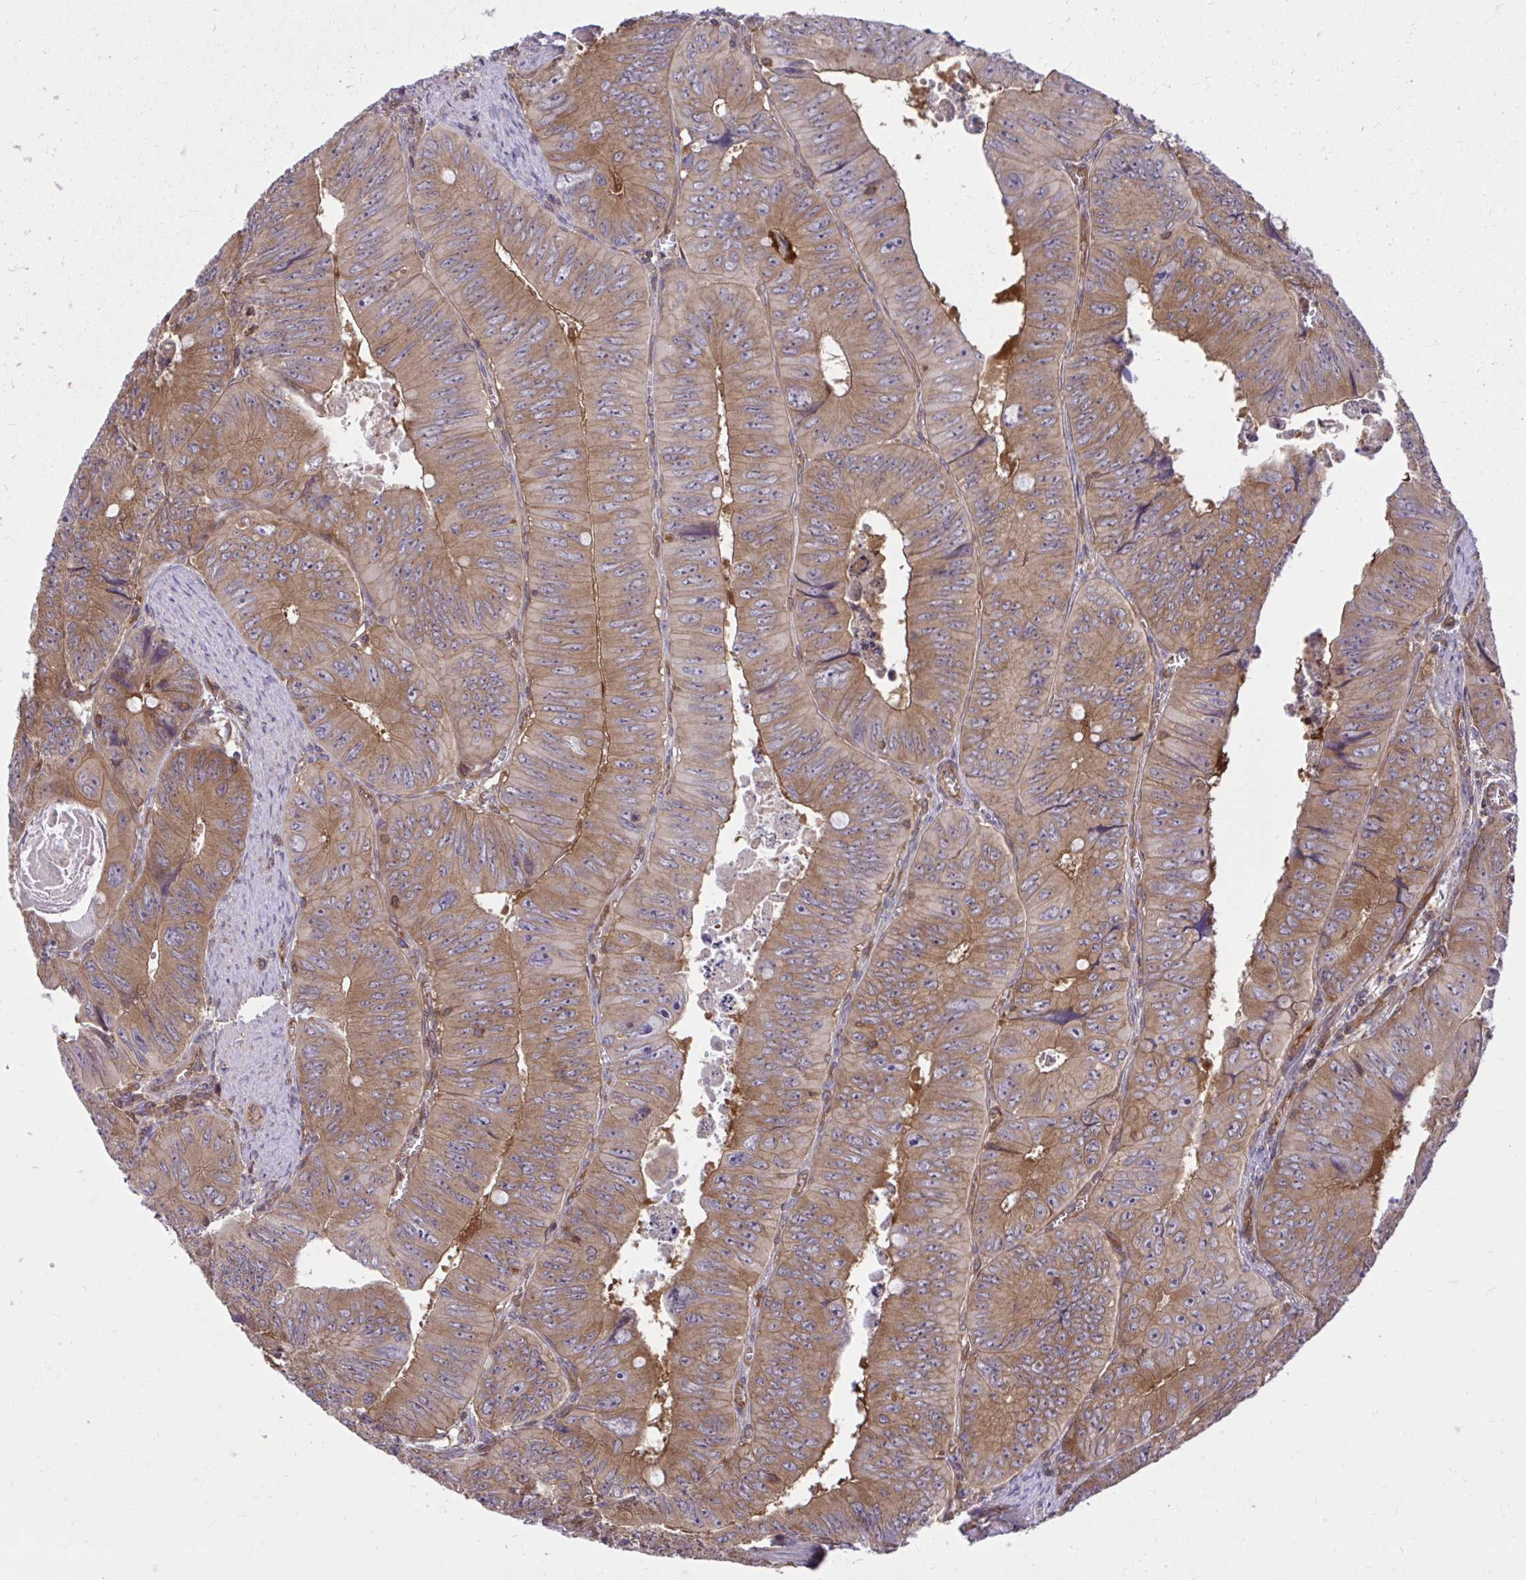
{"staining": {"intensity": "moderate", "quantity": ">75%", "location": "cytoplasmic/membranous"}, "tissue": "colorectal cancer", "cell_type": "Tumor cells", "image_type": "cancer", "snomed": [{"axis": "morphology", "description": "Adenocarcinoma, NOS"}, {"axis": "topography", "description": "Colon"}], "caption": "Immunohistochemical staining of human colorectal adenocarcinoma demonstrates medium levels of moderate cytoplasmic/membranous positivity in approximately >75% of tumor cells.", "gene": "PPP5C", "patient": {"sex": "female", "age": 84}}